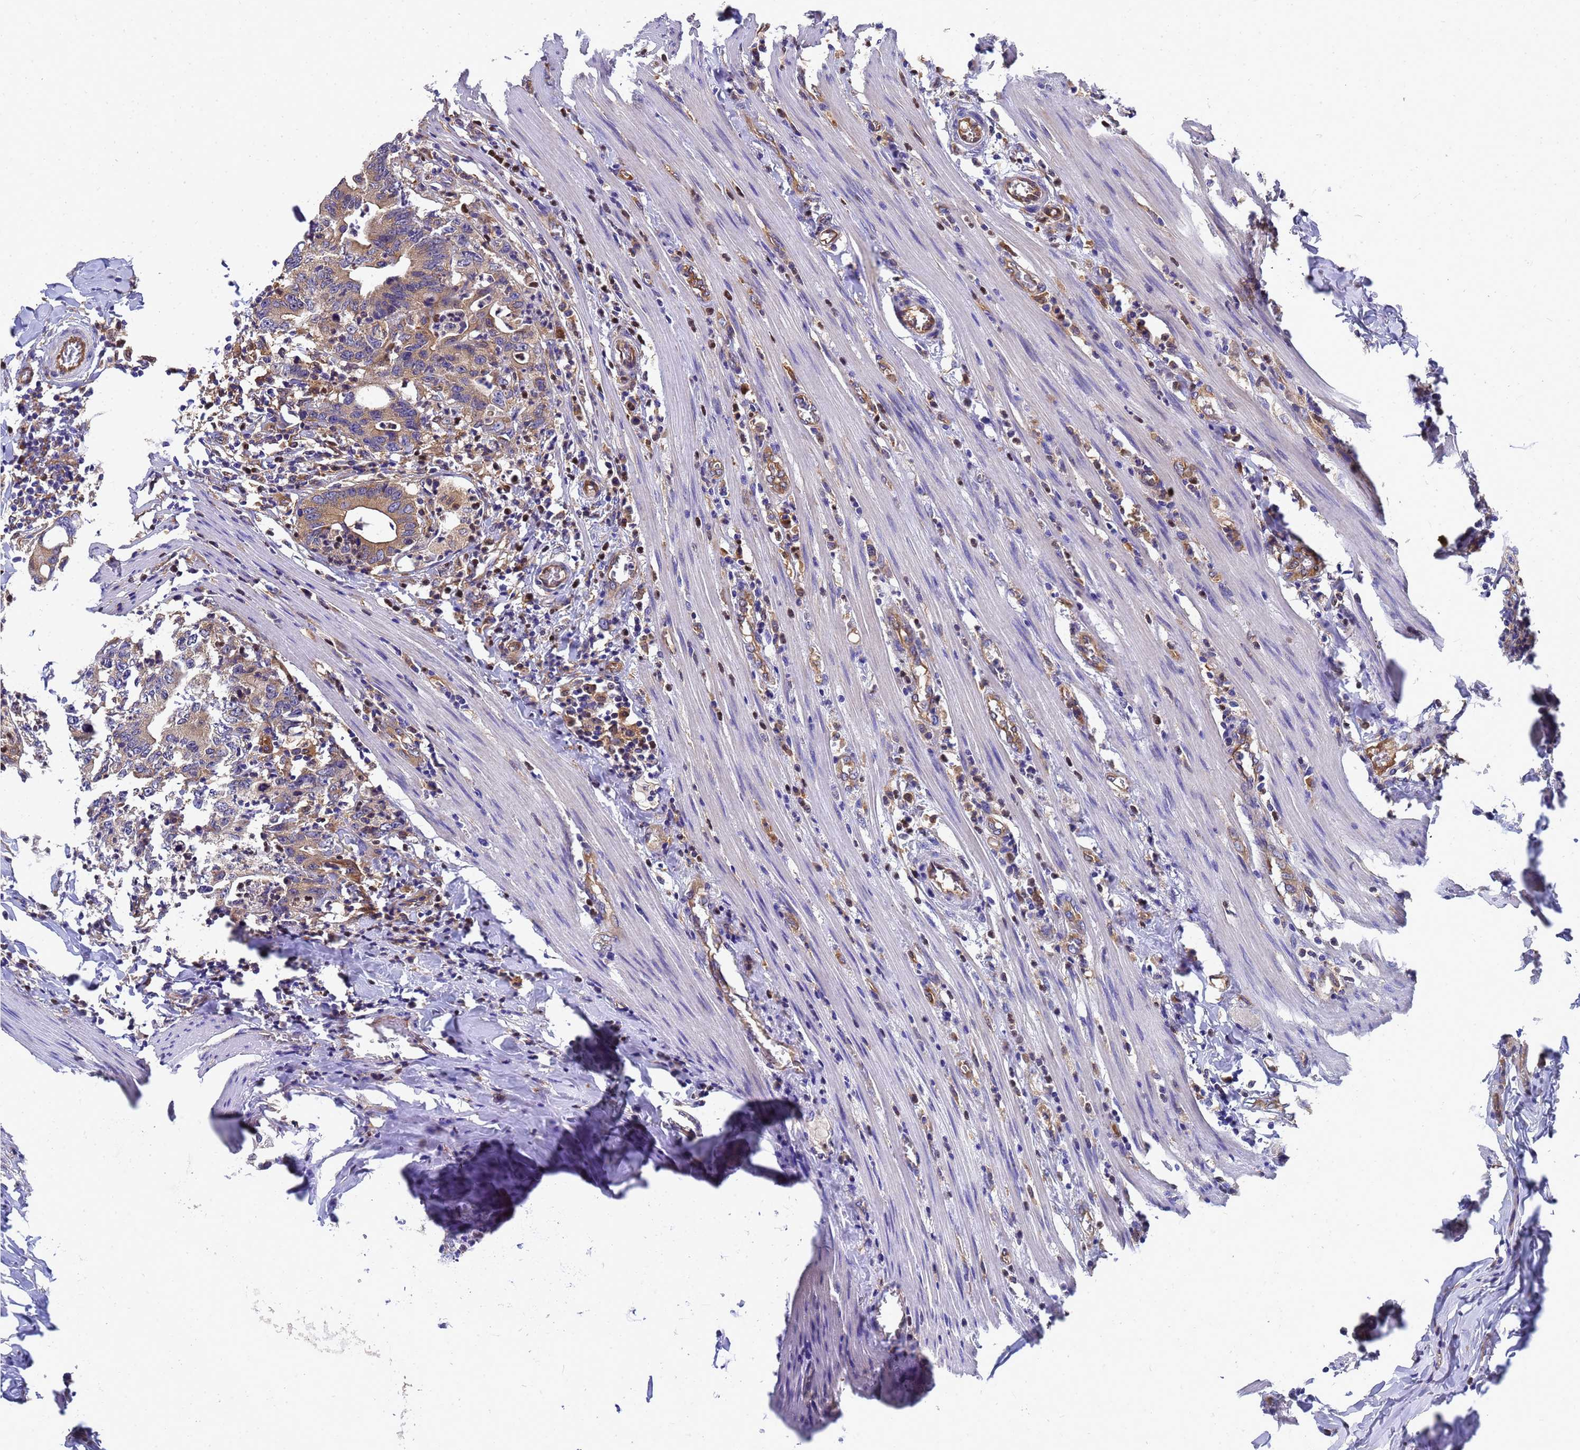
{"staining": {"intensity": "moderate", "quantity": ">75%", "location": "cytoplasmic/membranous"}, "tissue": "colorectal cancer", "cell_type": "Tumor cells", "image_type": "cancer", "snomed": [{"axis": "morphology", "description": "Adenocarcinoma, NOS"}, {"axis": "topography", "description": "Colon"}], "caption": "Protein expression analysis of colorectal cancer (adenocarcinoma) exhibits moderate cytoplasmic/membranous positivity in about >75% of tumor cells.", "gene": "SLC35E2B", "patient": {"sex": "female", "age": 75}}